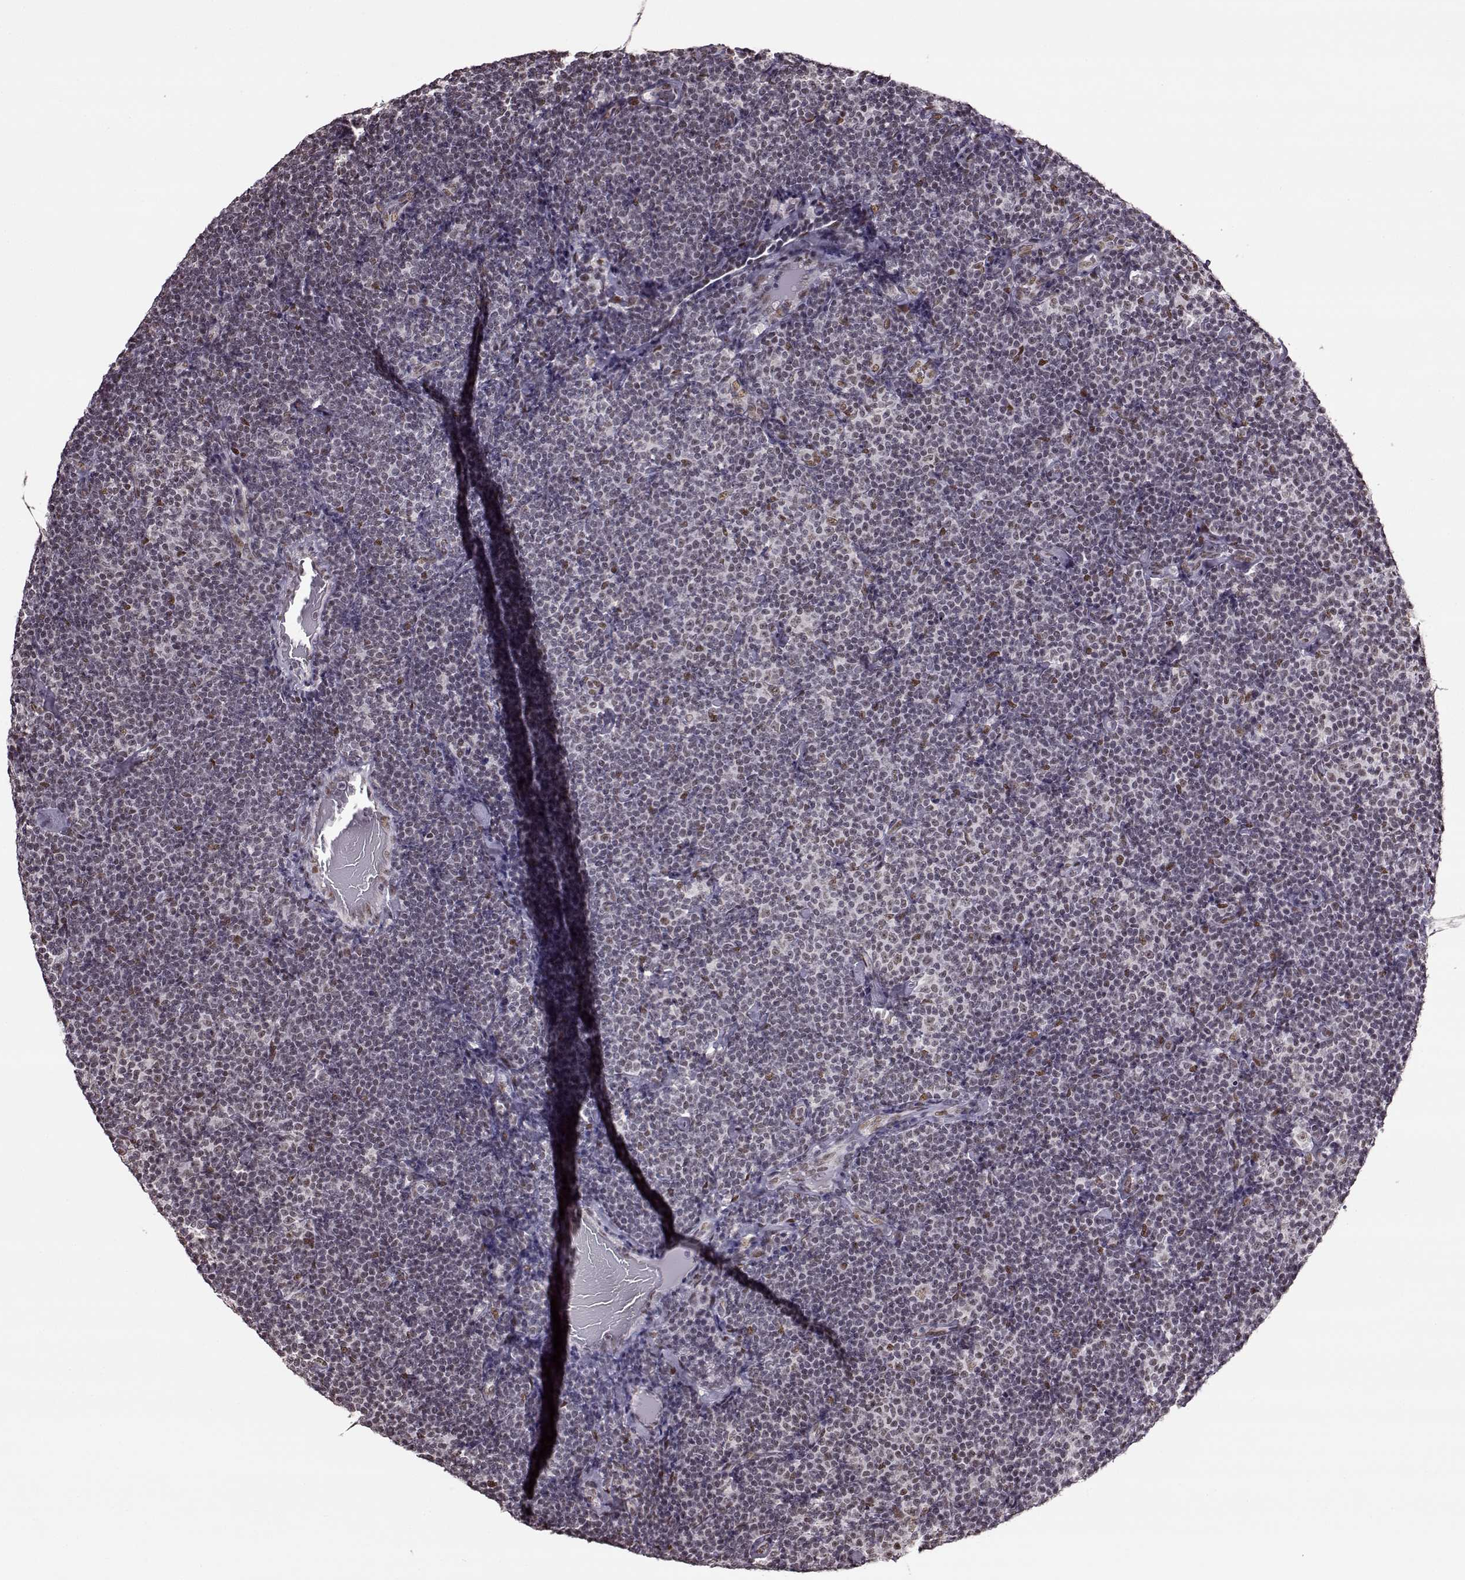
{"staining": {"intensity": "moderate", "quantity": "<25%", "location": "nuclear"}, "tissue": "lymphoma", "cell_type": "Tumor cells", "image_type": "cancer", "snomed": [{"axis": "morphology", "description": "Malignant lymphoma, non-Hodgkin's type, Low grade"}, {"axis": "topography", "description": "Lymph node"}], "caption": "IHC (DAB (3,3'-diaminobenzidine)) staining of human low-grade malignant lymphoma, non-Hodgkin's type demonstrates moderate nuclear protein expression in about <25% of tumor cells.", "gene": "FTO", "patient": {"sex": "male", "age": 81}}